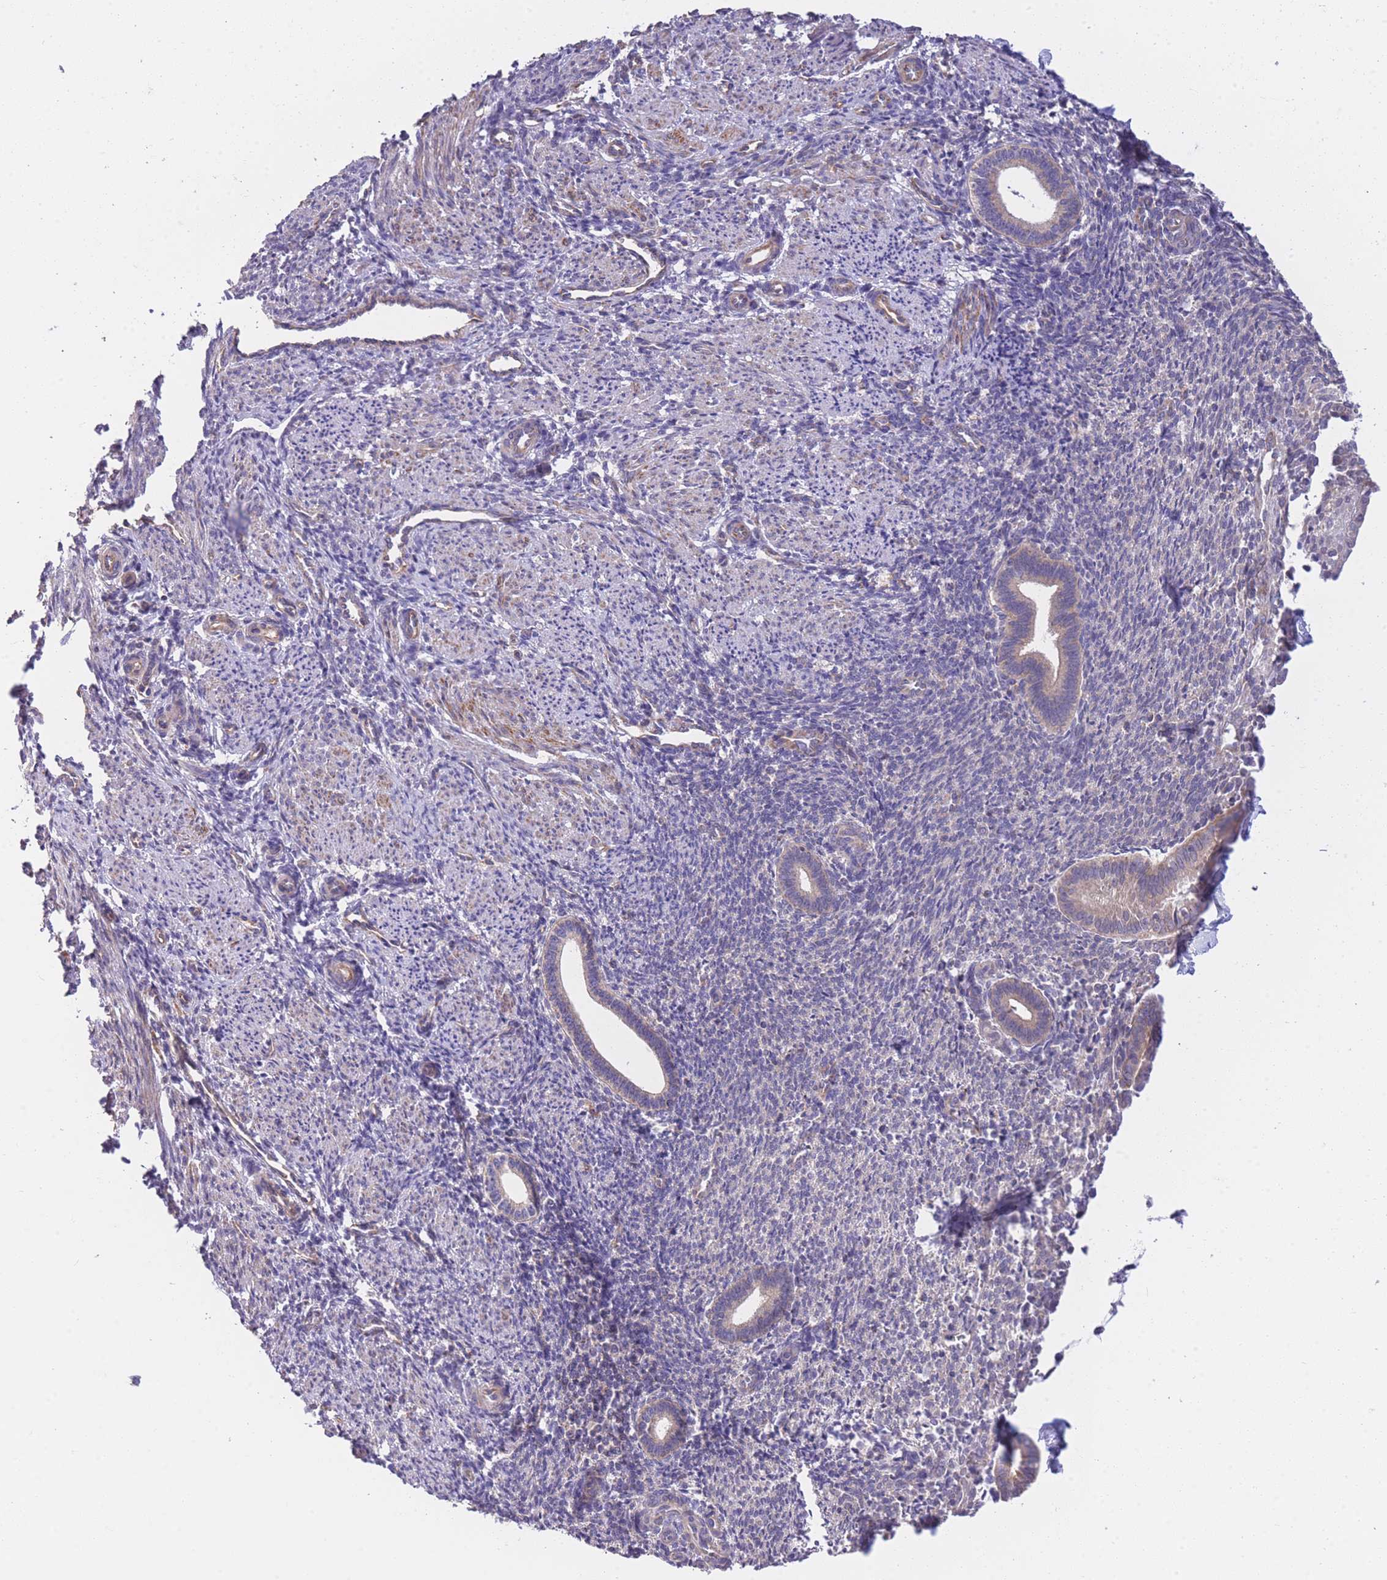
{"staining": {"intensity": "negative", "quantity": "none", "location": "none"}, "tissue": "endometrium", "cell_type": "Cells in endometrial stroma", "image_type": "normal", "snomed": [{"axis": "morphology", "description": "Normal tissue, NOS"}, {"axis": "topography", "description": "Endometrium"}], "caption": "A photomicrograph of human endometrium is negative for staining in cells in endometrial stroma. (DAB immunohistochemistry visualized using brightfield microscopy, high magnification).", "gene": "CTBP1", "patient": {"sex": "female", "age": 32}}